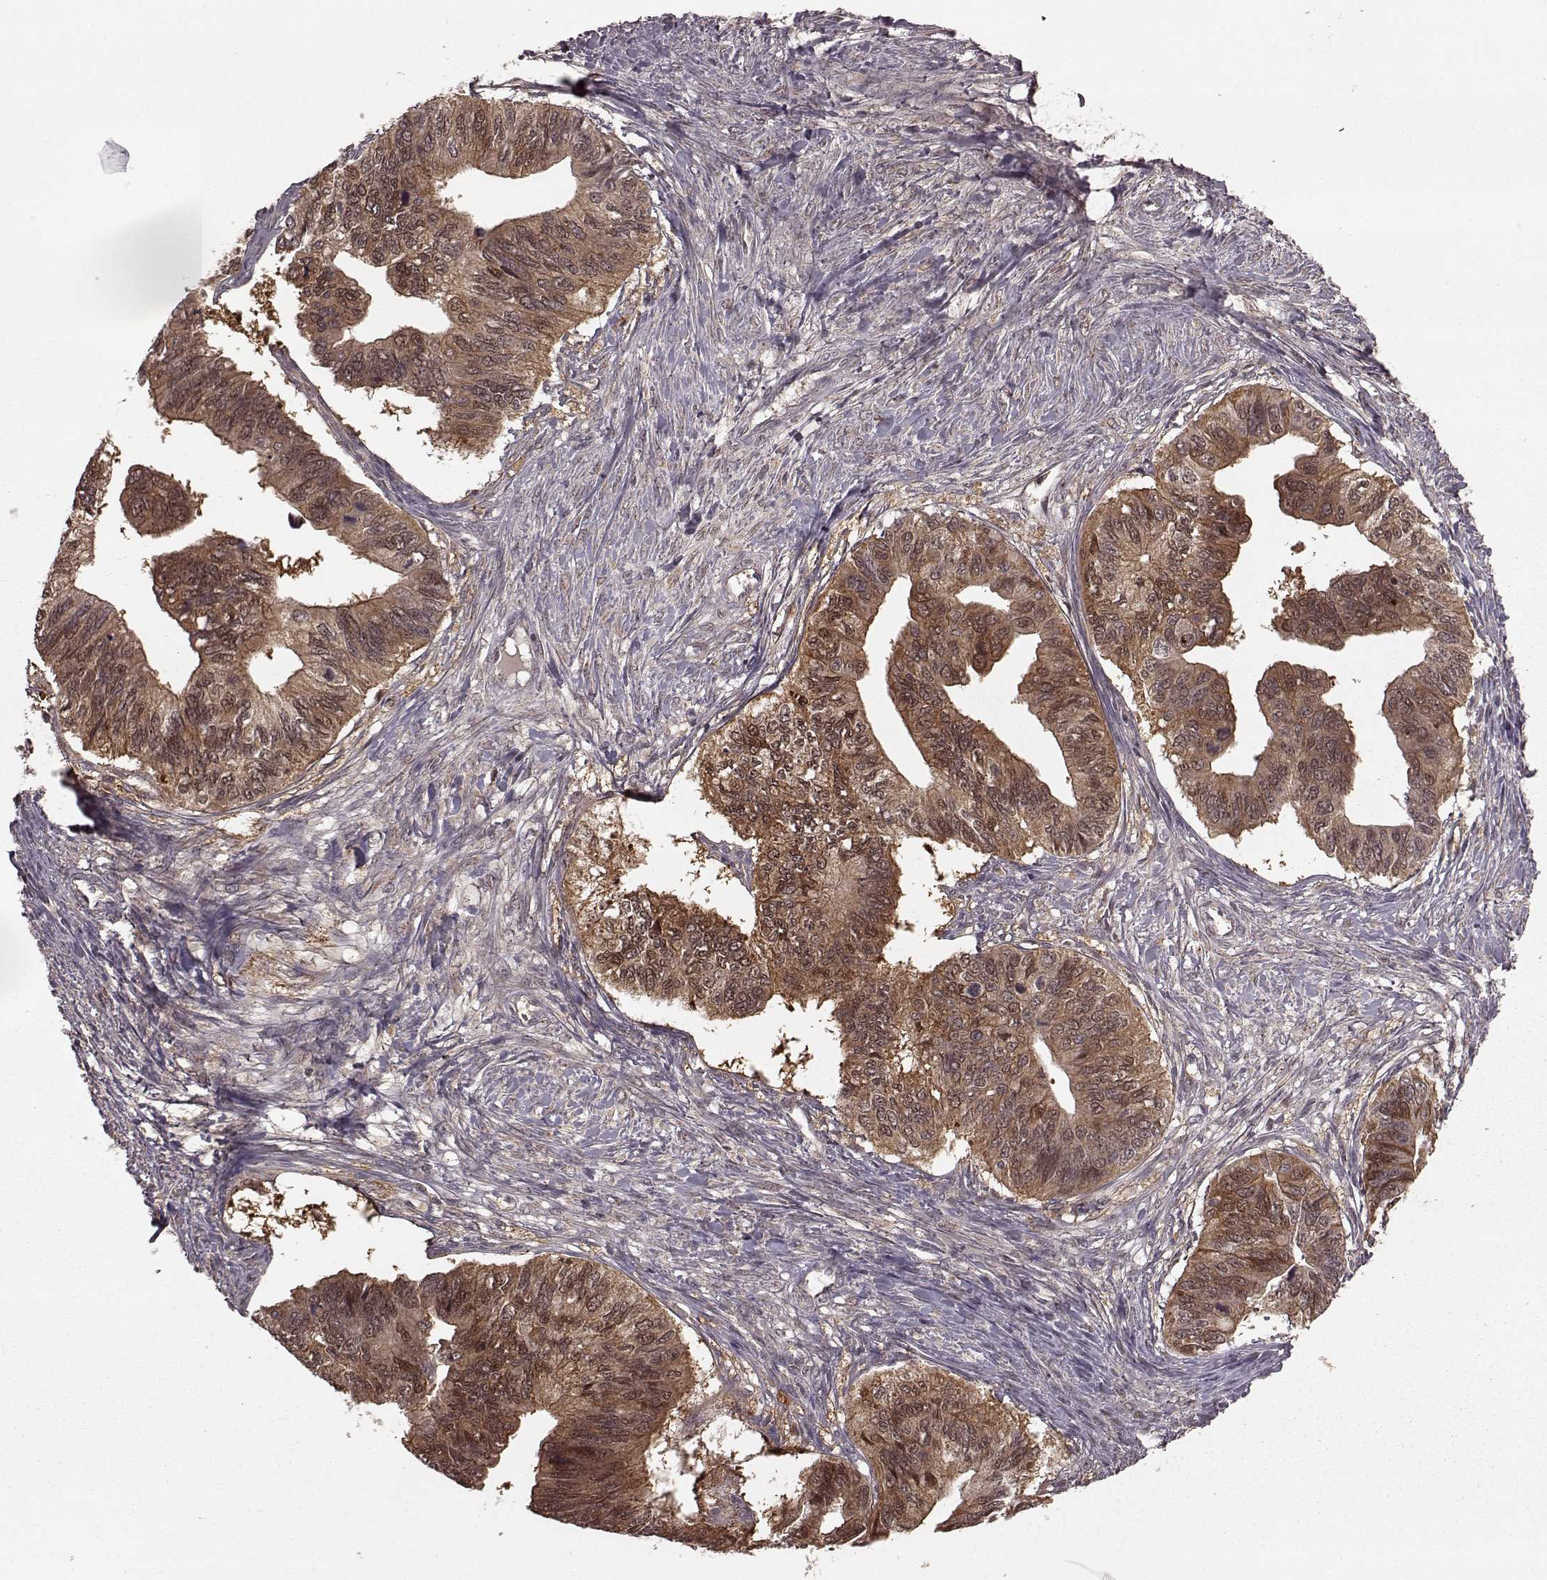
{"staining": {"intensity": "moderate", "quantity": "25%-75%", "location": "cytoplasmic/membranous,nuclear"}, "tissue": "ovarian cancer", "cell_type": "Tumor cells", "image_type": "cancer", "snomed": [{"axis": "morphology", "description": "Cystadenocarcinoma, mucinous, NOS"}, {"axis": "topography", "description": "Ovary"}], "caption": "High-magnification brightfield microscopy of ovarian cancer stained with DAB (brown) and counterstained with hematoxylin (blue). tumor cells exhibit moderate cytoplasmic/membranous and nuclear expression is identified in about25%-75% of cells. The staining is performed using DAB (3,3'-diaminobenzidine) brown chromogen to label protein expression. The nuclei are counter-stained blue using hematoxylin.", "gene": "GSS", "patient": {"sex": "female", "age": 76}}